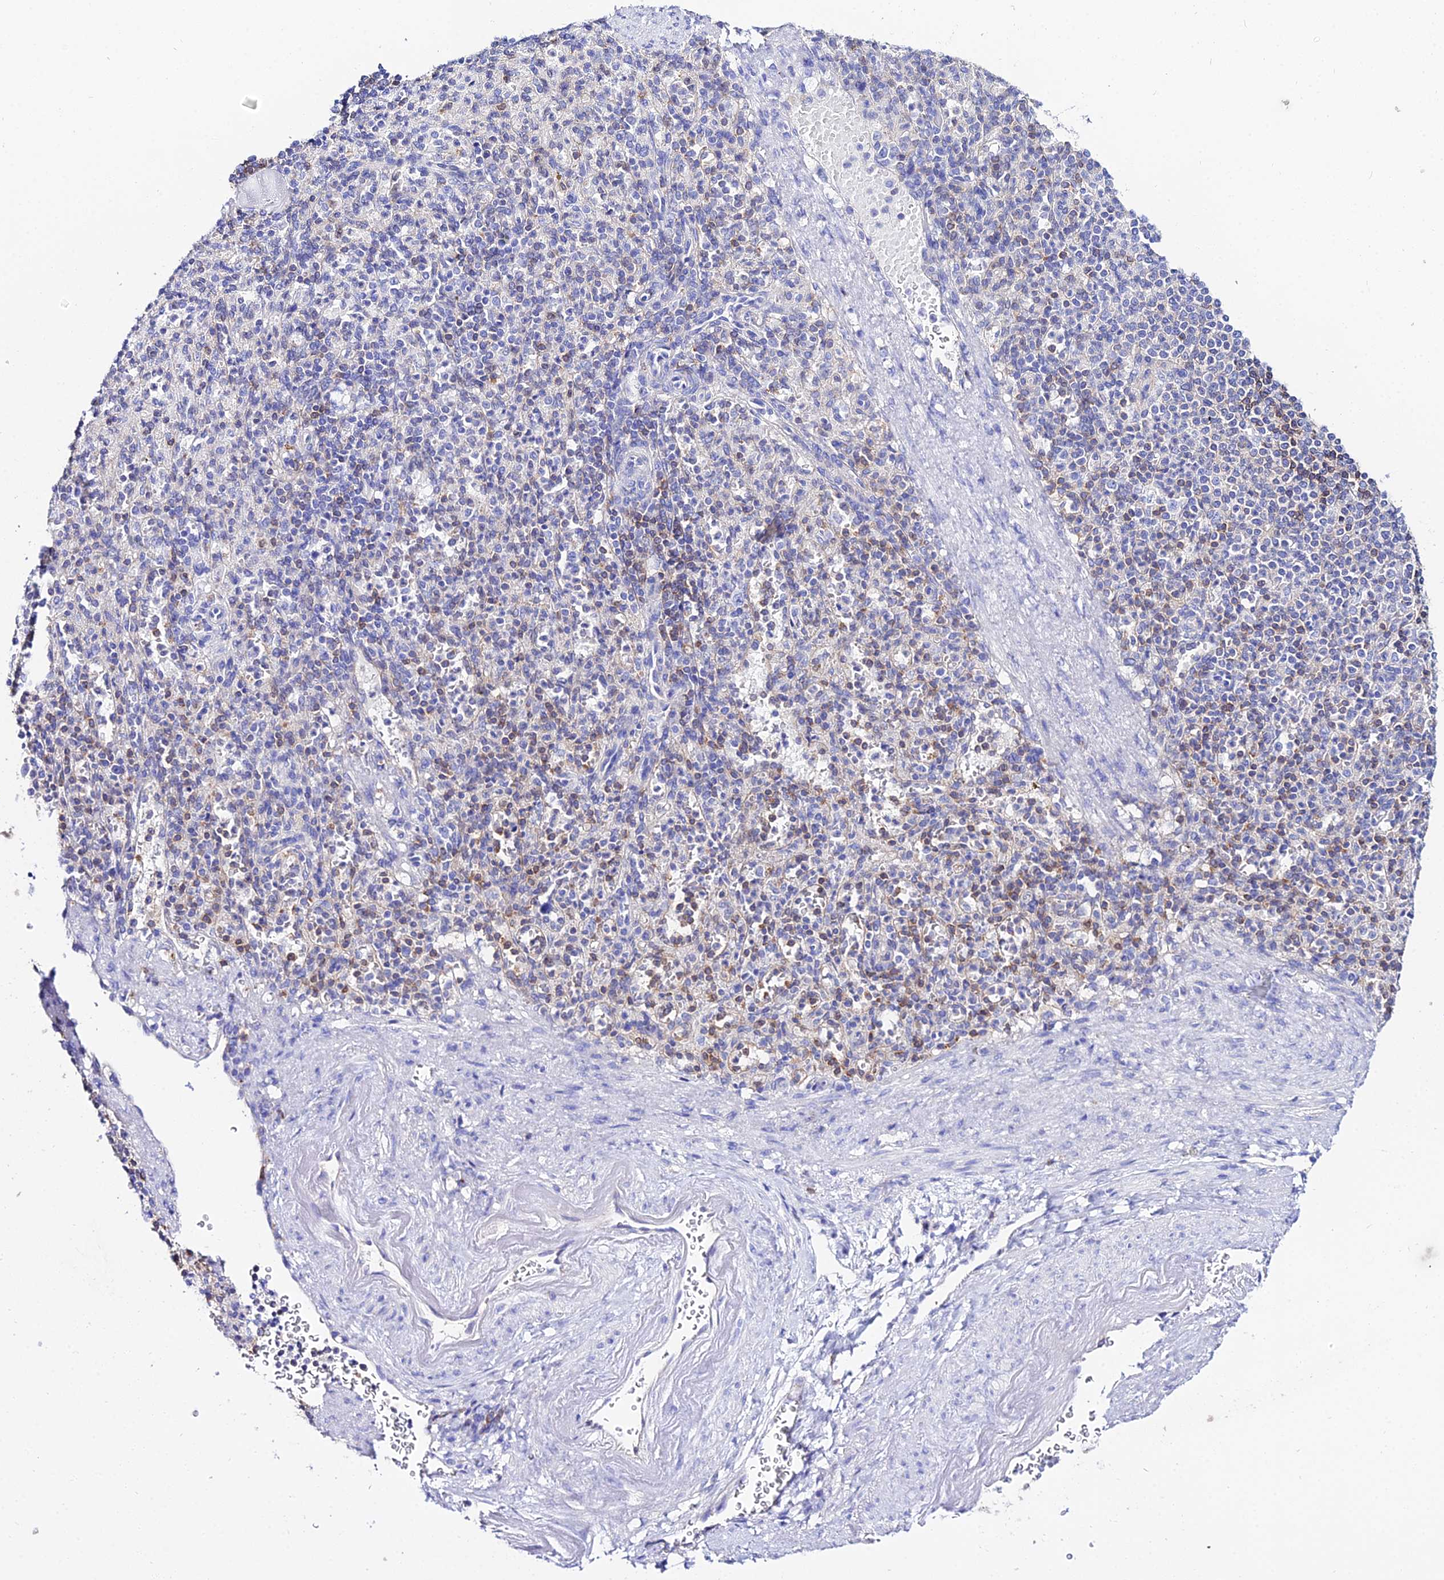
{"staining": {"intensity": "moderate", "quantity": "<25%", "location": "cytoplasmic/membranous"}, "tissue": "spleen", "cell_type": "Cells in red pulp", "image_type": "normal", "snomed": [{"axis": "morphology", "description": "Normal tissue, NOS"}, {"axis": "topography", "description": "Spleen"}], "caption": "Brown immunohistochemical staining in benign human spleen exhibits moderate cytoplasmic/membranous expression in approximately <25% of cells in red pulp. The protein is shown in brown color, while the nuclei are stained blue.", "gene": "S100A16", "patient": {"sex": "female", "age": 74}}